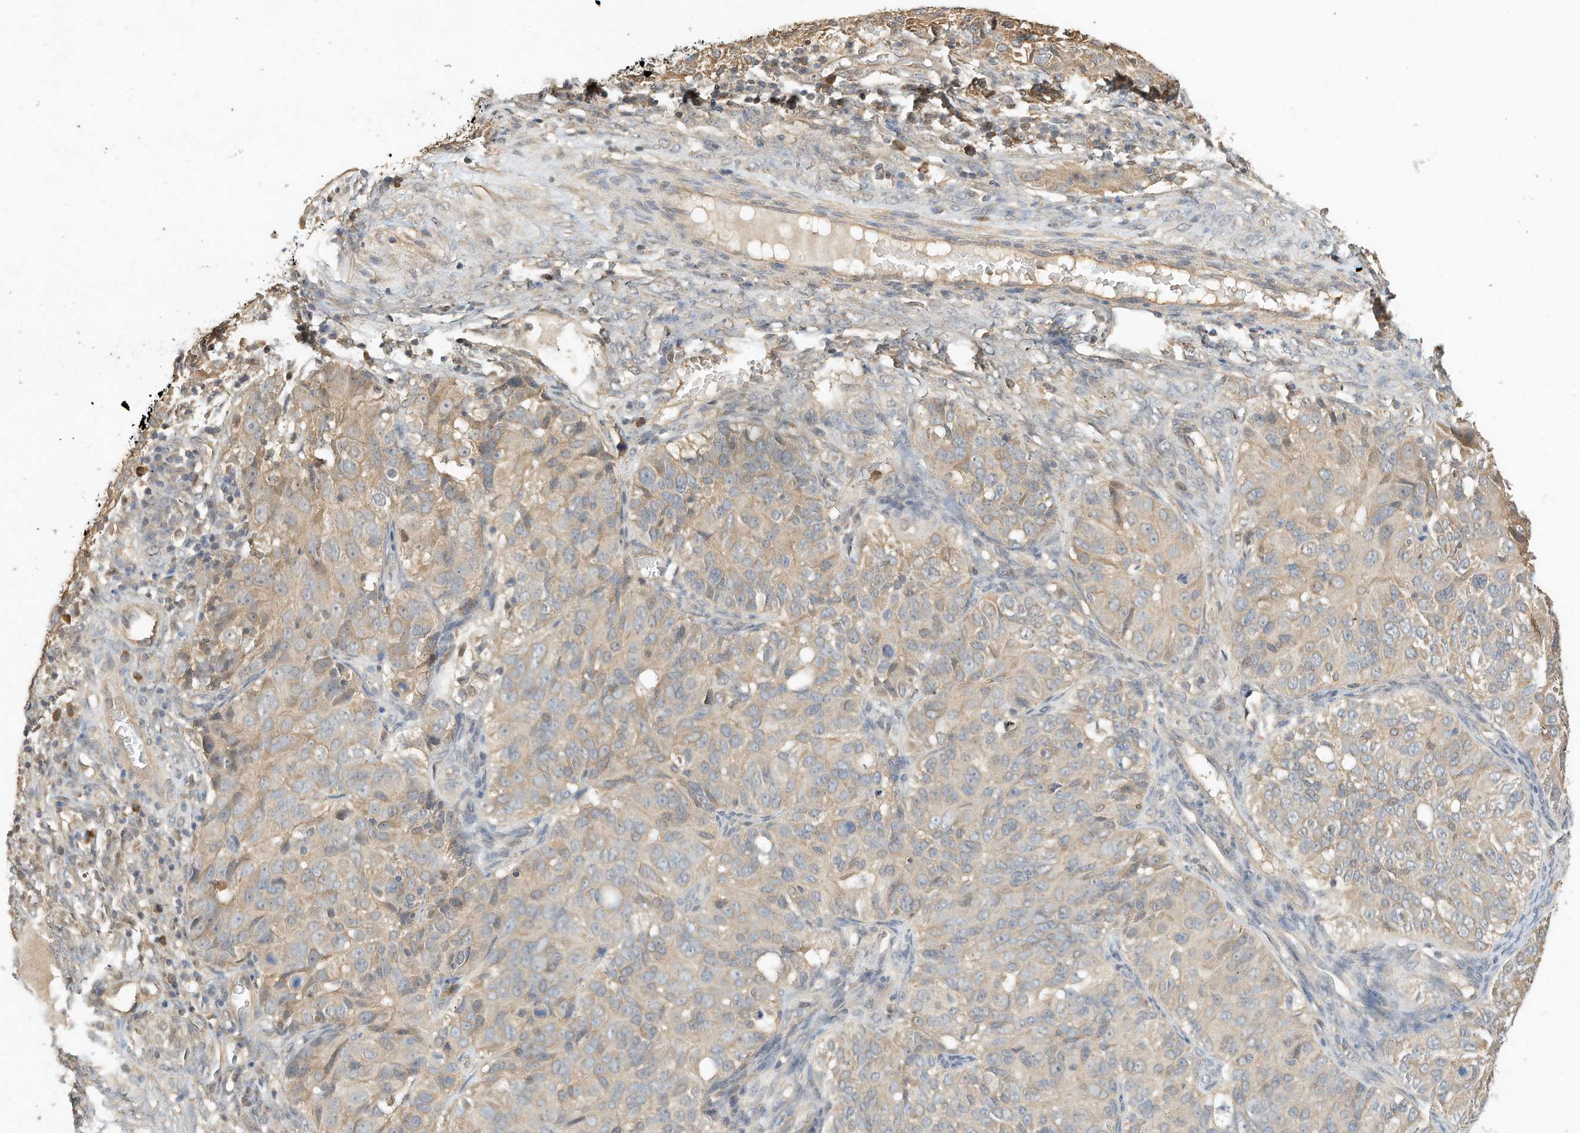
{"staining": {"intensity": "weak", "quantity": "25%-75%", "location": "cytoplasmic/membranous"}, "tissue": "ovarian cancer", "cell_type": "Tumor cells", "image_type": "cancer", "snomed": [{"axis": "morphology", "description": "Carcinoma, endometroid"}, {"axis": "topography", "description": "Ovary"}], "caption": "Immunohistochemistry staining of ovarian cancer, which displays low levels of weak cytoplasmic/membranous staining in about 25%-75% of tumor cells indicating weak cytoplasmic/membranous protein expression. The staining was performed using DAB (3,3'-diaminobenzidine) (brown) for protein detection and nuclei were counterstained in hematoxylin (blue).", "gene": "OFD1", "patient": {"sex": "female", "age": 51}}